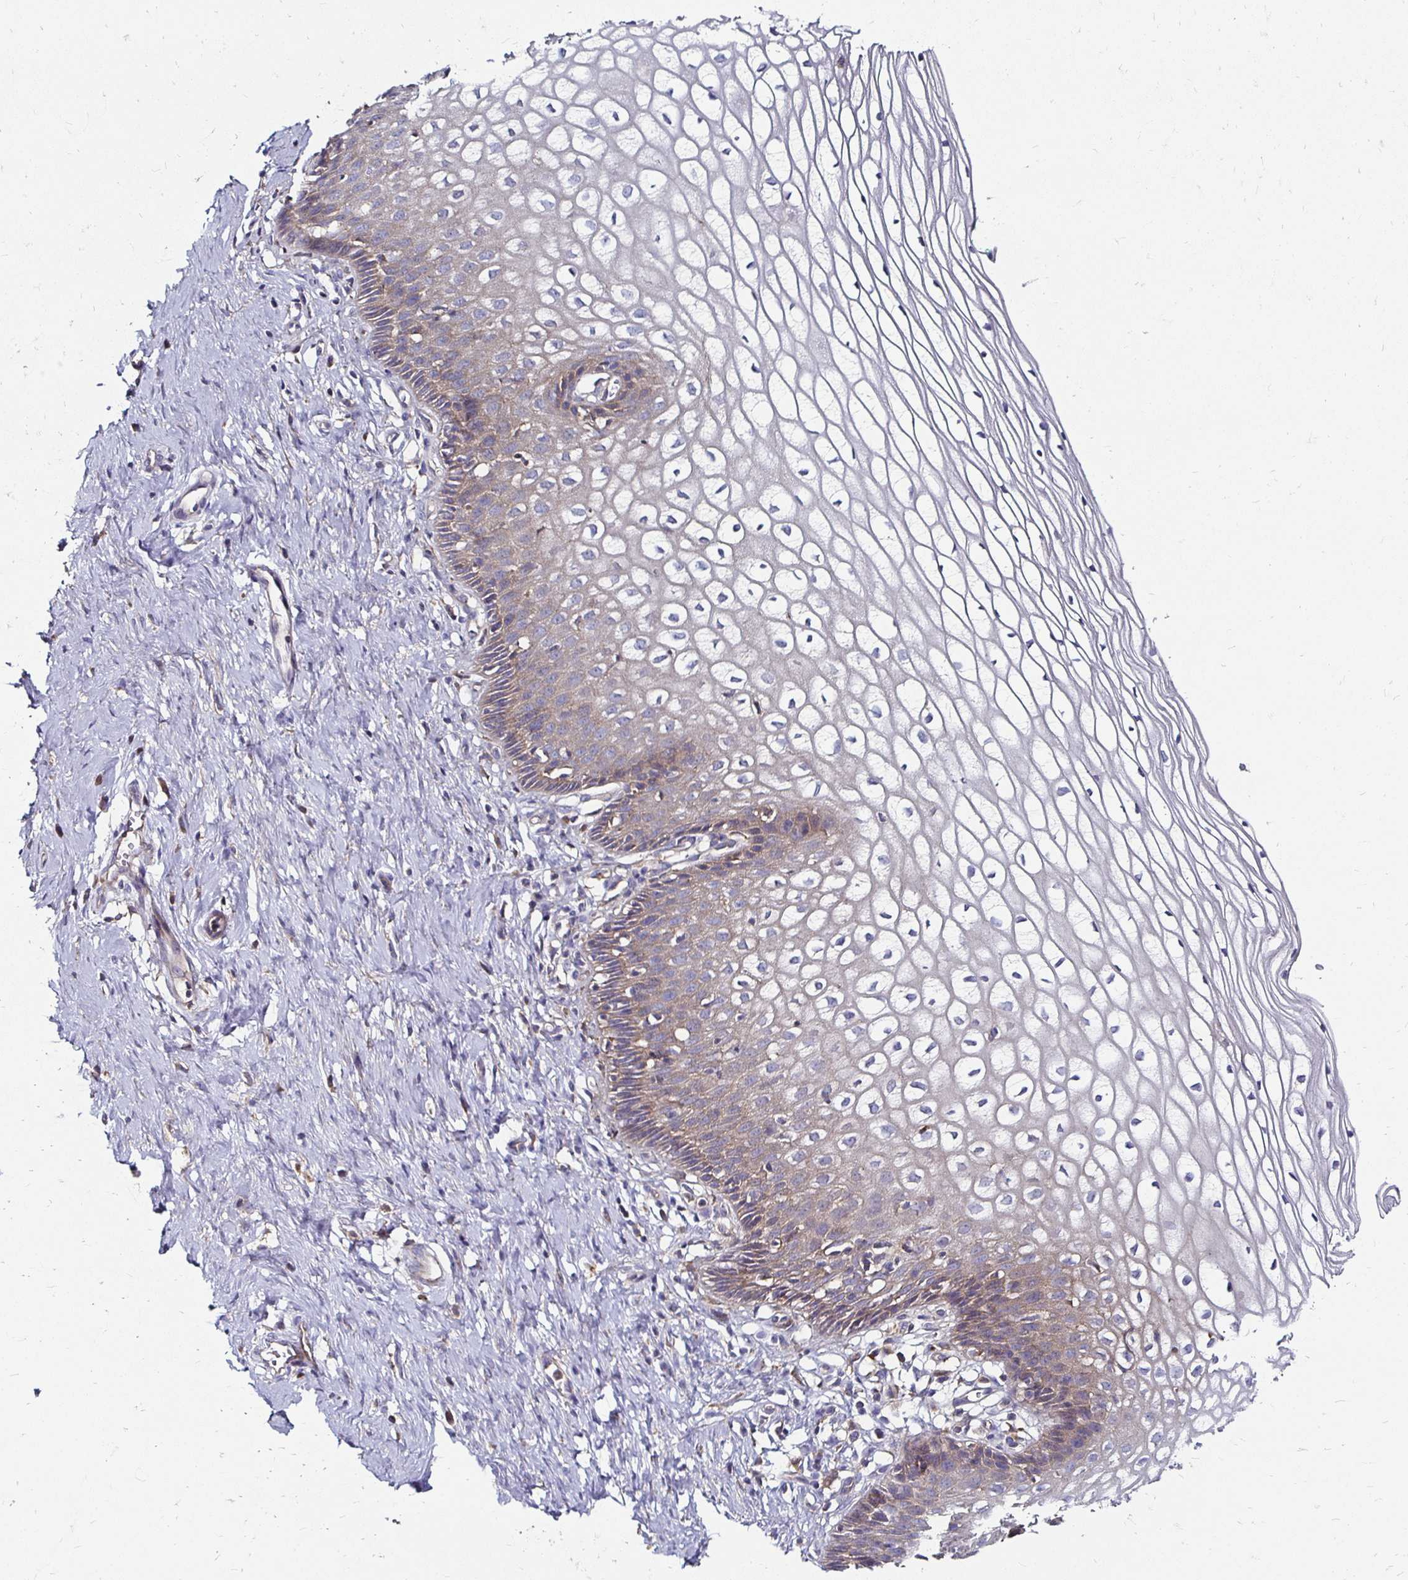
{"staining": {"intensity": "moderate", "quantity": ">75%", "location": "cytoplasmic/membranous"}, "tissue": "cervix", "cell_type": "Glandular cells", "image_type": "normal", "snomed": [{"axis": "morphology", "description": "Normal tissue, NOS"}, {"axis": "topography", "description": "Cervix"}], "caption": "Benign cervix reveals moderate cytoplasmic/membranous expression in approximately >75% of glandular cells.", "gene": "NCSTN", "patient": {"sex": "female", "age": 36}}